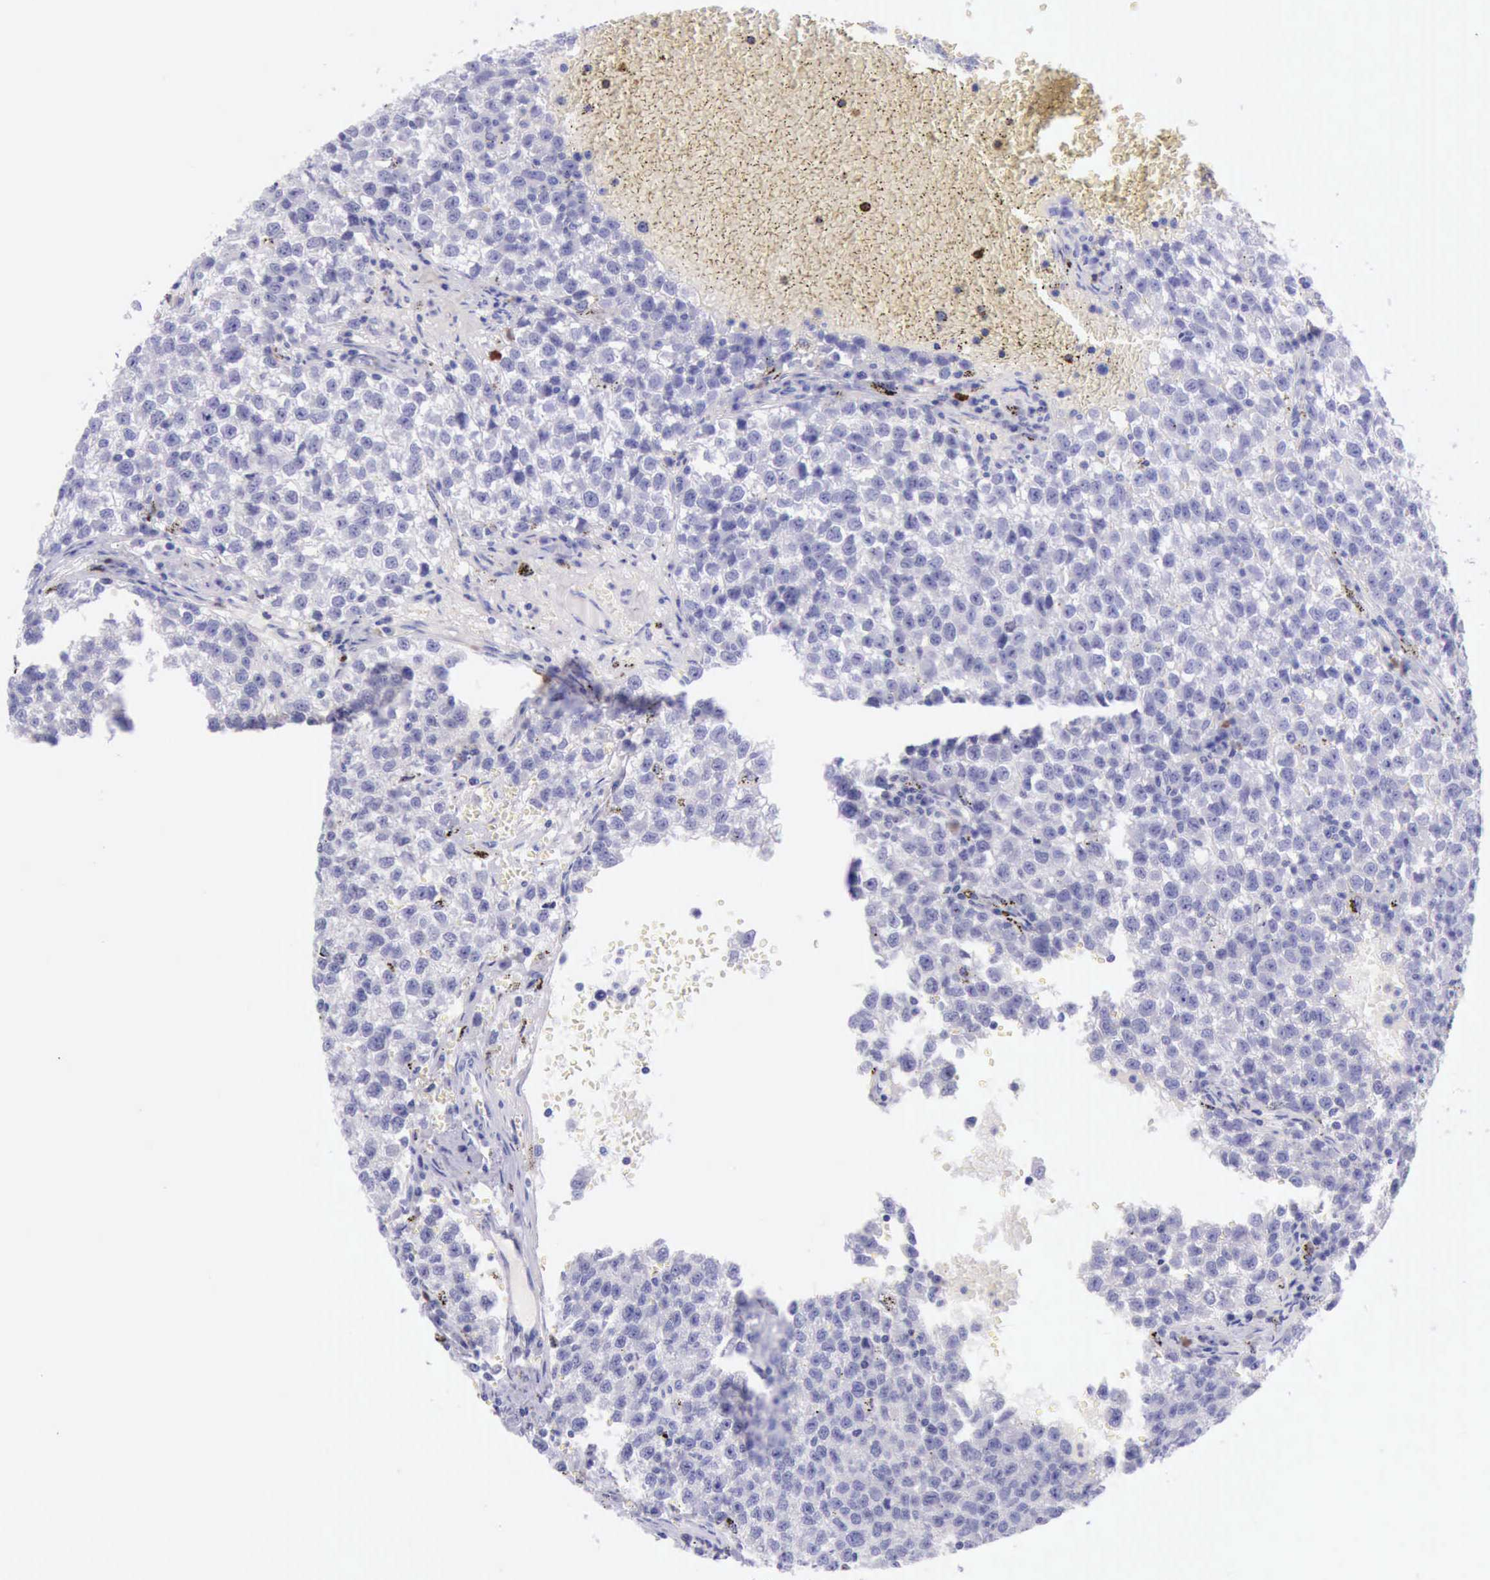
{"staining": {"intensity": "negative", "quantity": "none", "location": "none"}, "tissue": "testis cancer", "cell_type": "Tumor cells", "image_type": "cancer", "snomed": [{"axis": "morphology", "description": "Seminoma, NOS"}, {"axis": "topography", "description": "Testis"}], "caption": "Testis seminoma was stained to show a protein in brown. There is no significant expression in tumor cells.", "gene": "KRT8", "patient": {"sex": "male", "age": 35}}